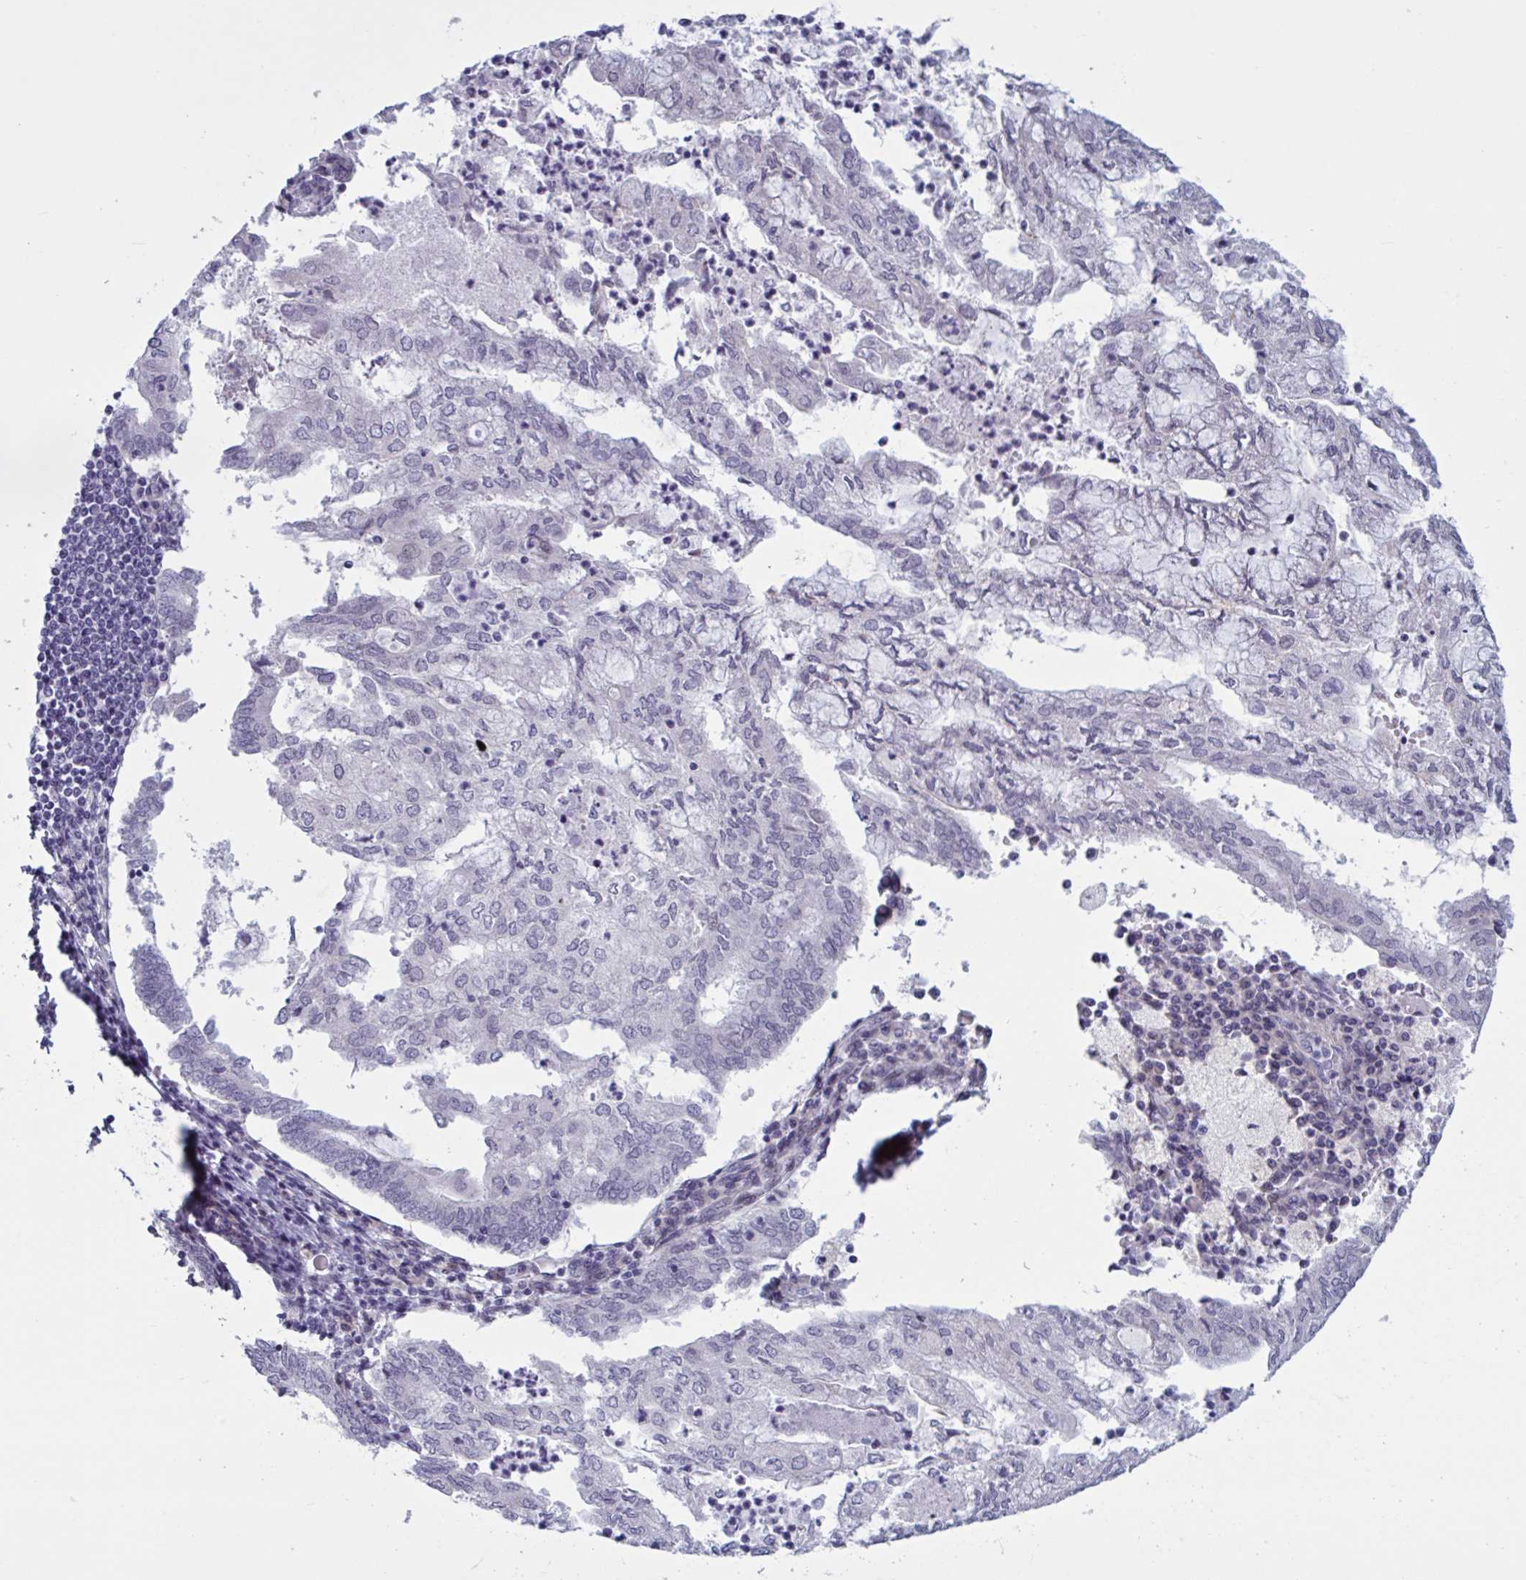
{"staining": {"intensity": "negative", "quantity": "none", "location": "none"}, "tissue": "endometrial cancer", "cell_type": "Tumor cells", "image_type": "cancer", "snomed": [{"axis": "morphology", "description": "Adenocarcinoma, NOS"}, {"axis": "topography", "description": "Endometrium"}], "caption": "High power microscopy micrograph of an IHC micrograph of endometrial cancer, revealing no significant staining in tumor cells.", "gene": "TCEAL8", "patient": {"sex": "female", "age": 75}}